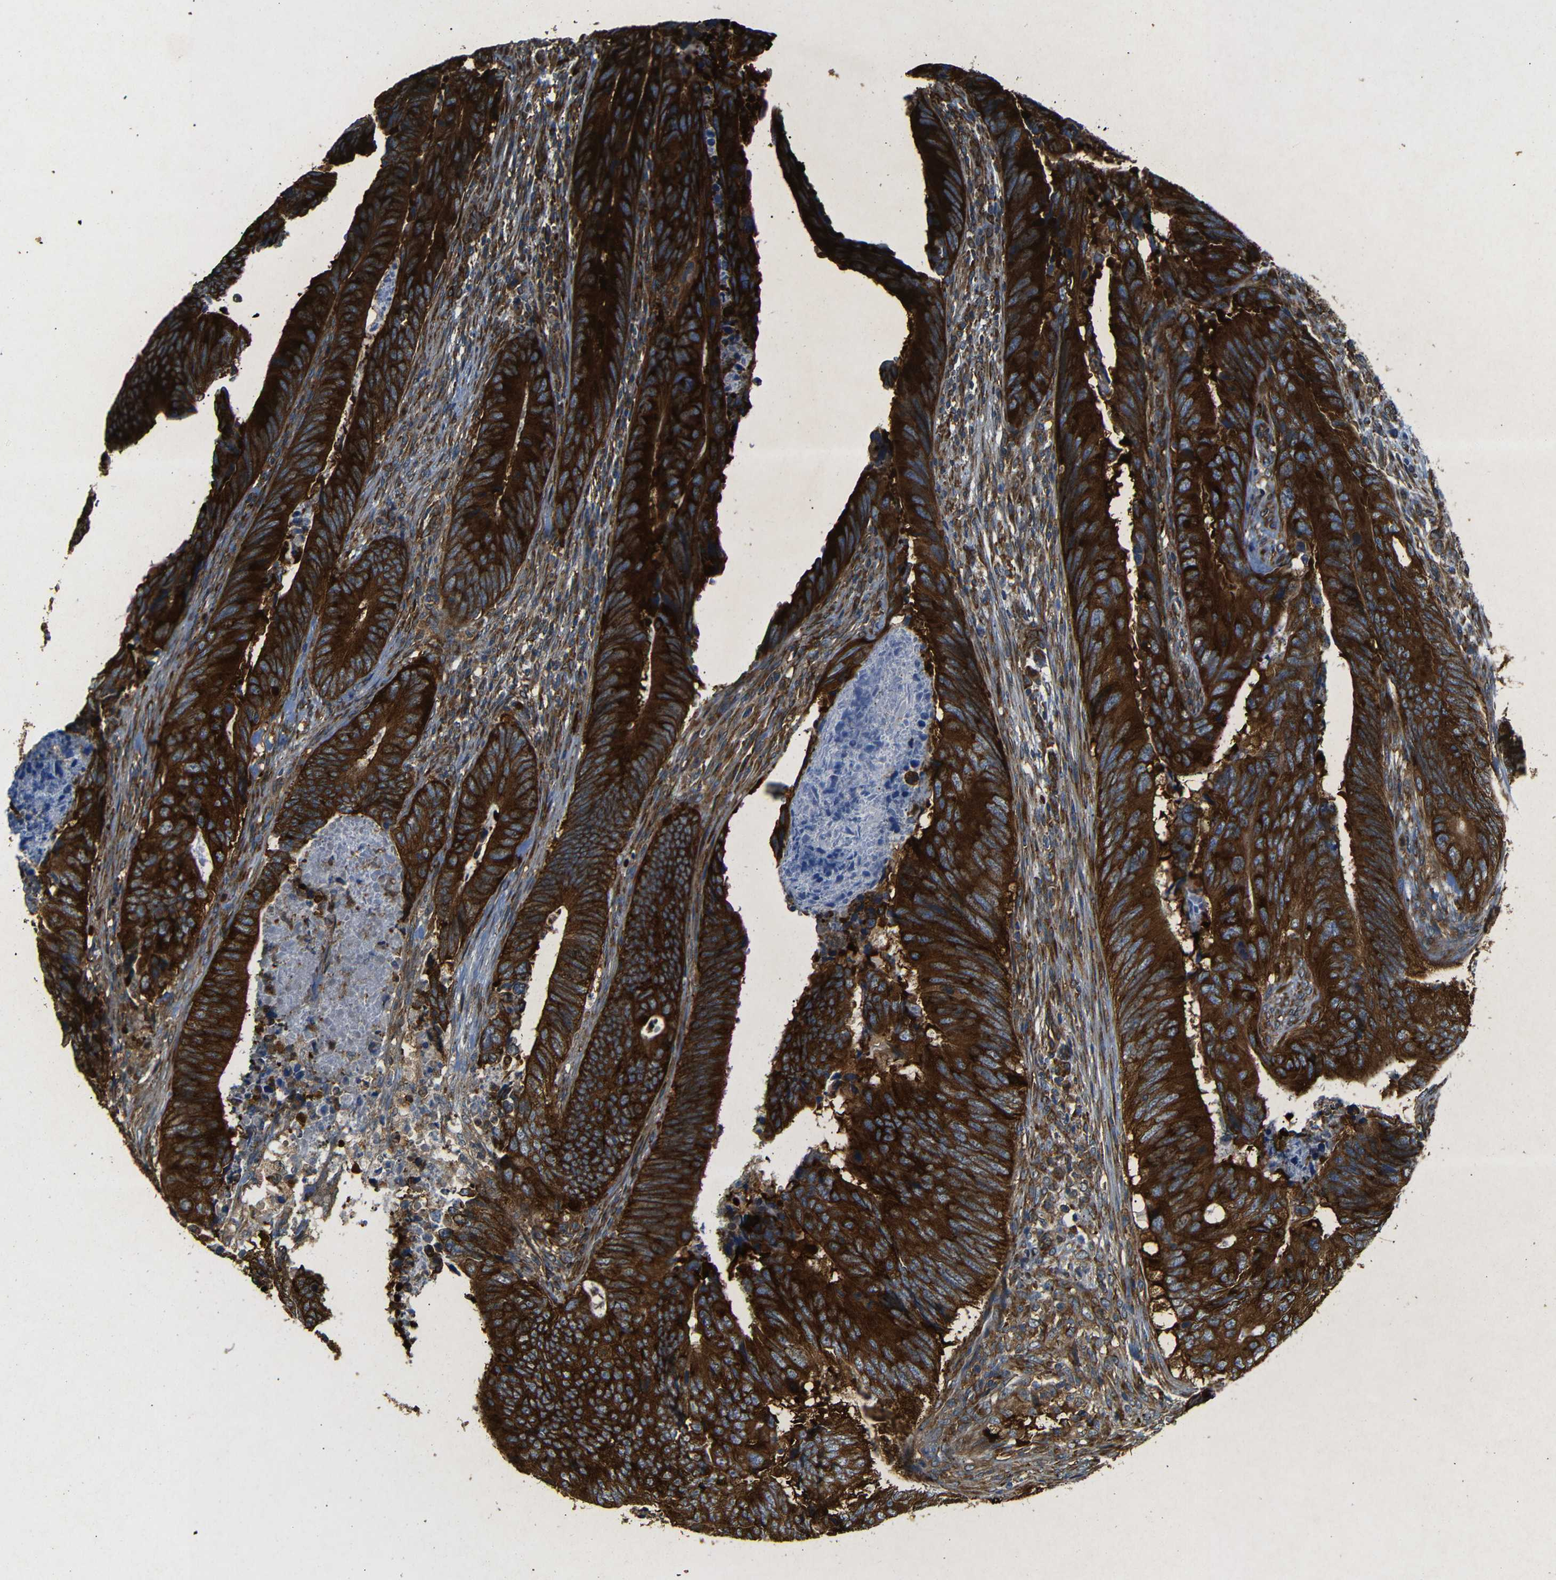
{"staining": {"intensity": "strong", "quantity": ">75%", "location": "cytoplasmic/membranous"}, "tissue": "colorectal cancer", "cell_type": "Tumor cells", "image_type": "cancer", "snomed": [{"axis": "morphology", "description": "Normal tissue, NOS"}, {"axis": "morphology", "description": "Adenocarcinoma, NOS"}, {"axis": "topography", "description": "Colon"}], "caption": "Immunohistochemical staining of colorectal cancer (adenocarcinoma) reveals strong cytoplasmic/membranous protein expression in about >75% of tumor cells. (DAB = brown stain, brightfield microscopy at high magnification).", "gene": "BTF3", "patient": {"sex": "male", "age": 56}}